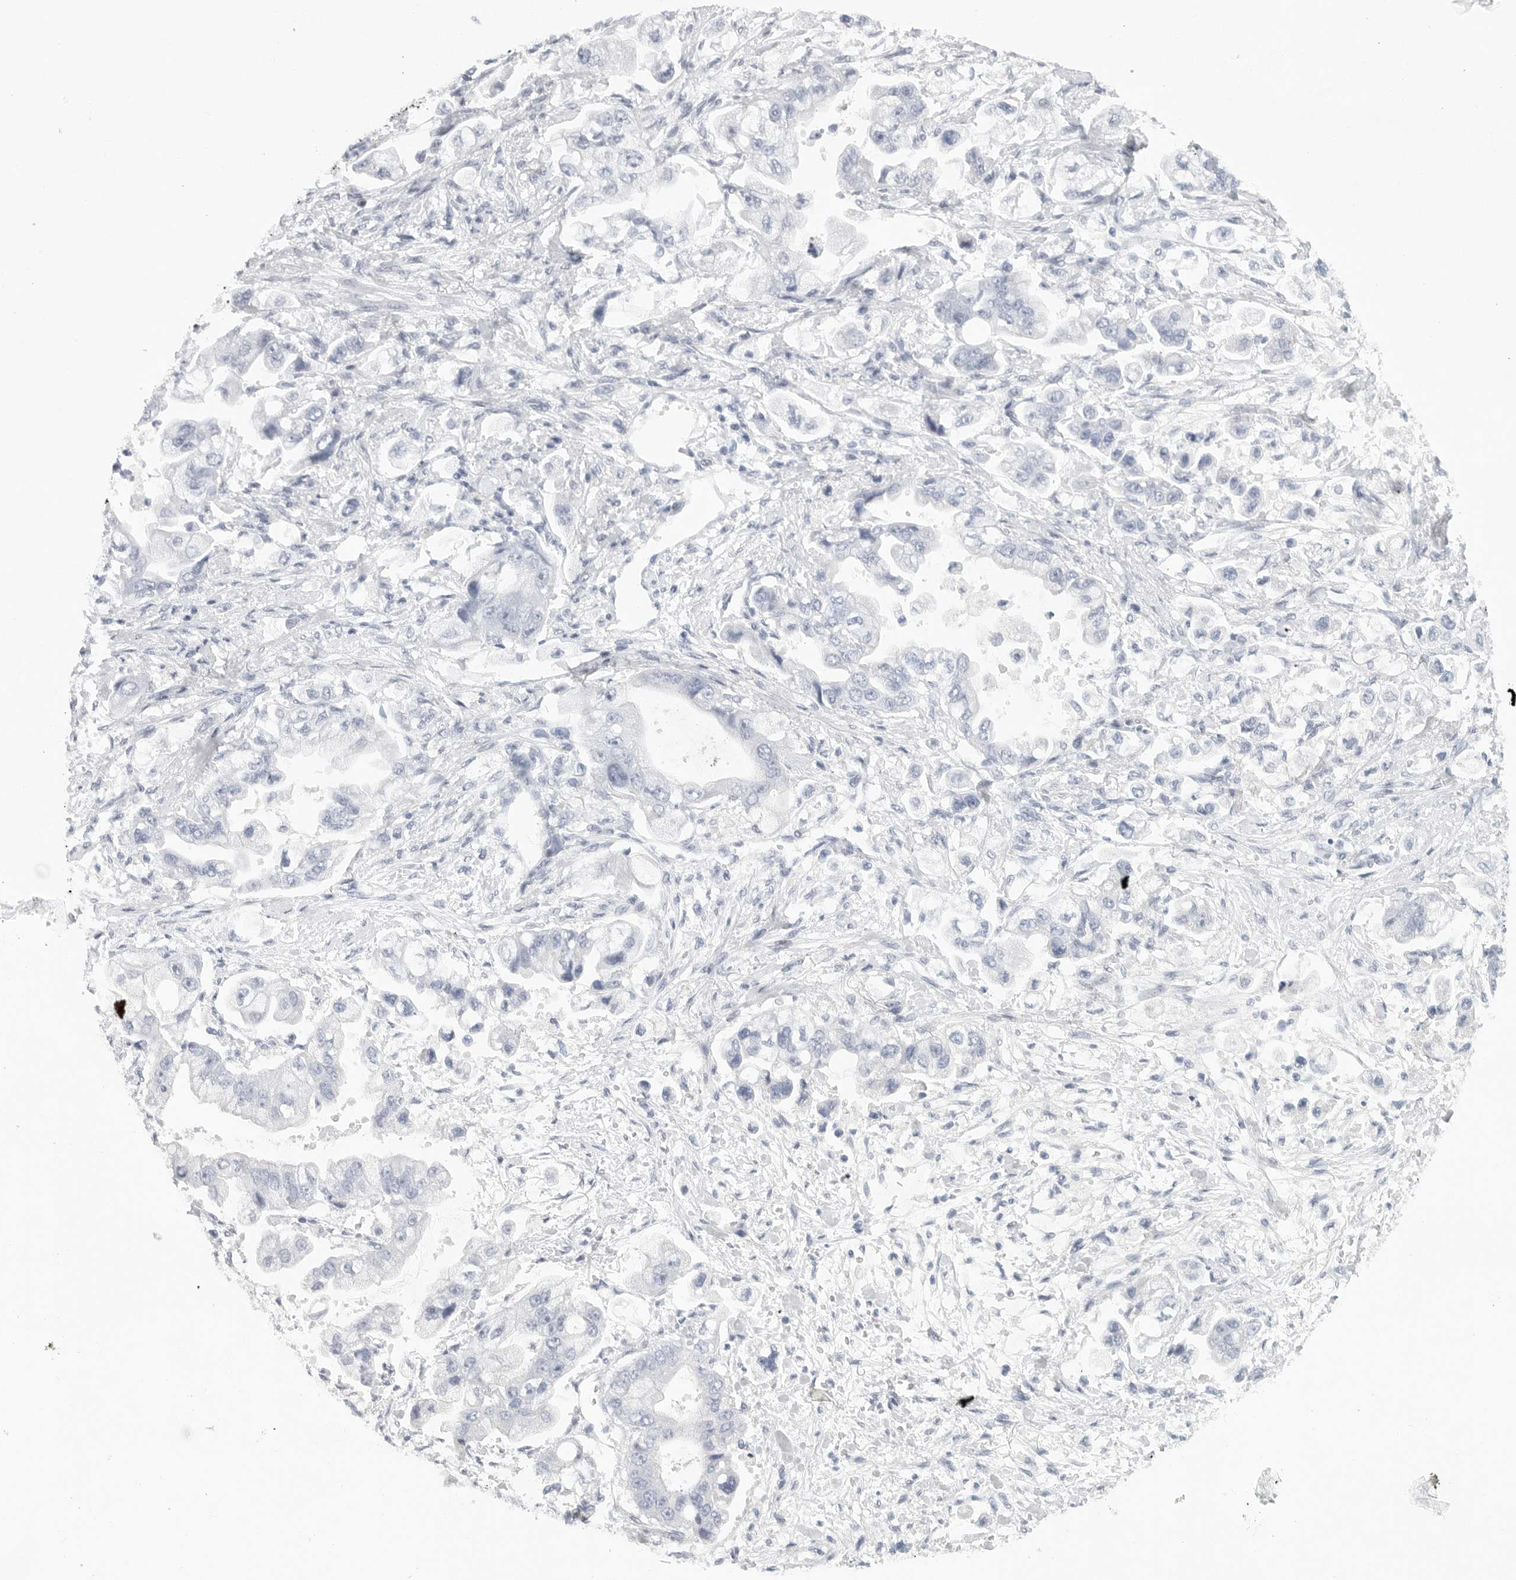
{"staining": {"intensity": "negative", "quantity": "none", "location": "none"}, "tissue": "stomach cancer", "cell_type": "Tumor cells", "image_type": "cancer", "snomed": [{"axis": "morphology", "description": "Adenocarcinoma, NOS"}, {"axis": "topography", "description": "Stomach"}], "caption": "The micrograph displays no significant staining in tumor cells of adenocarcinoma (stomach). Brightfield microscopy of IHC stained with DAB (3,3'-diaminobenzidine) (brown) and hematoxylin (blue), captured at high magnification.", "gene": "TNR", "patient": {"sex": "male", "age": 62}}